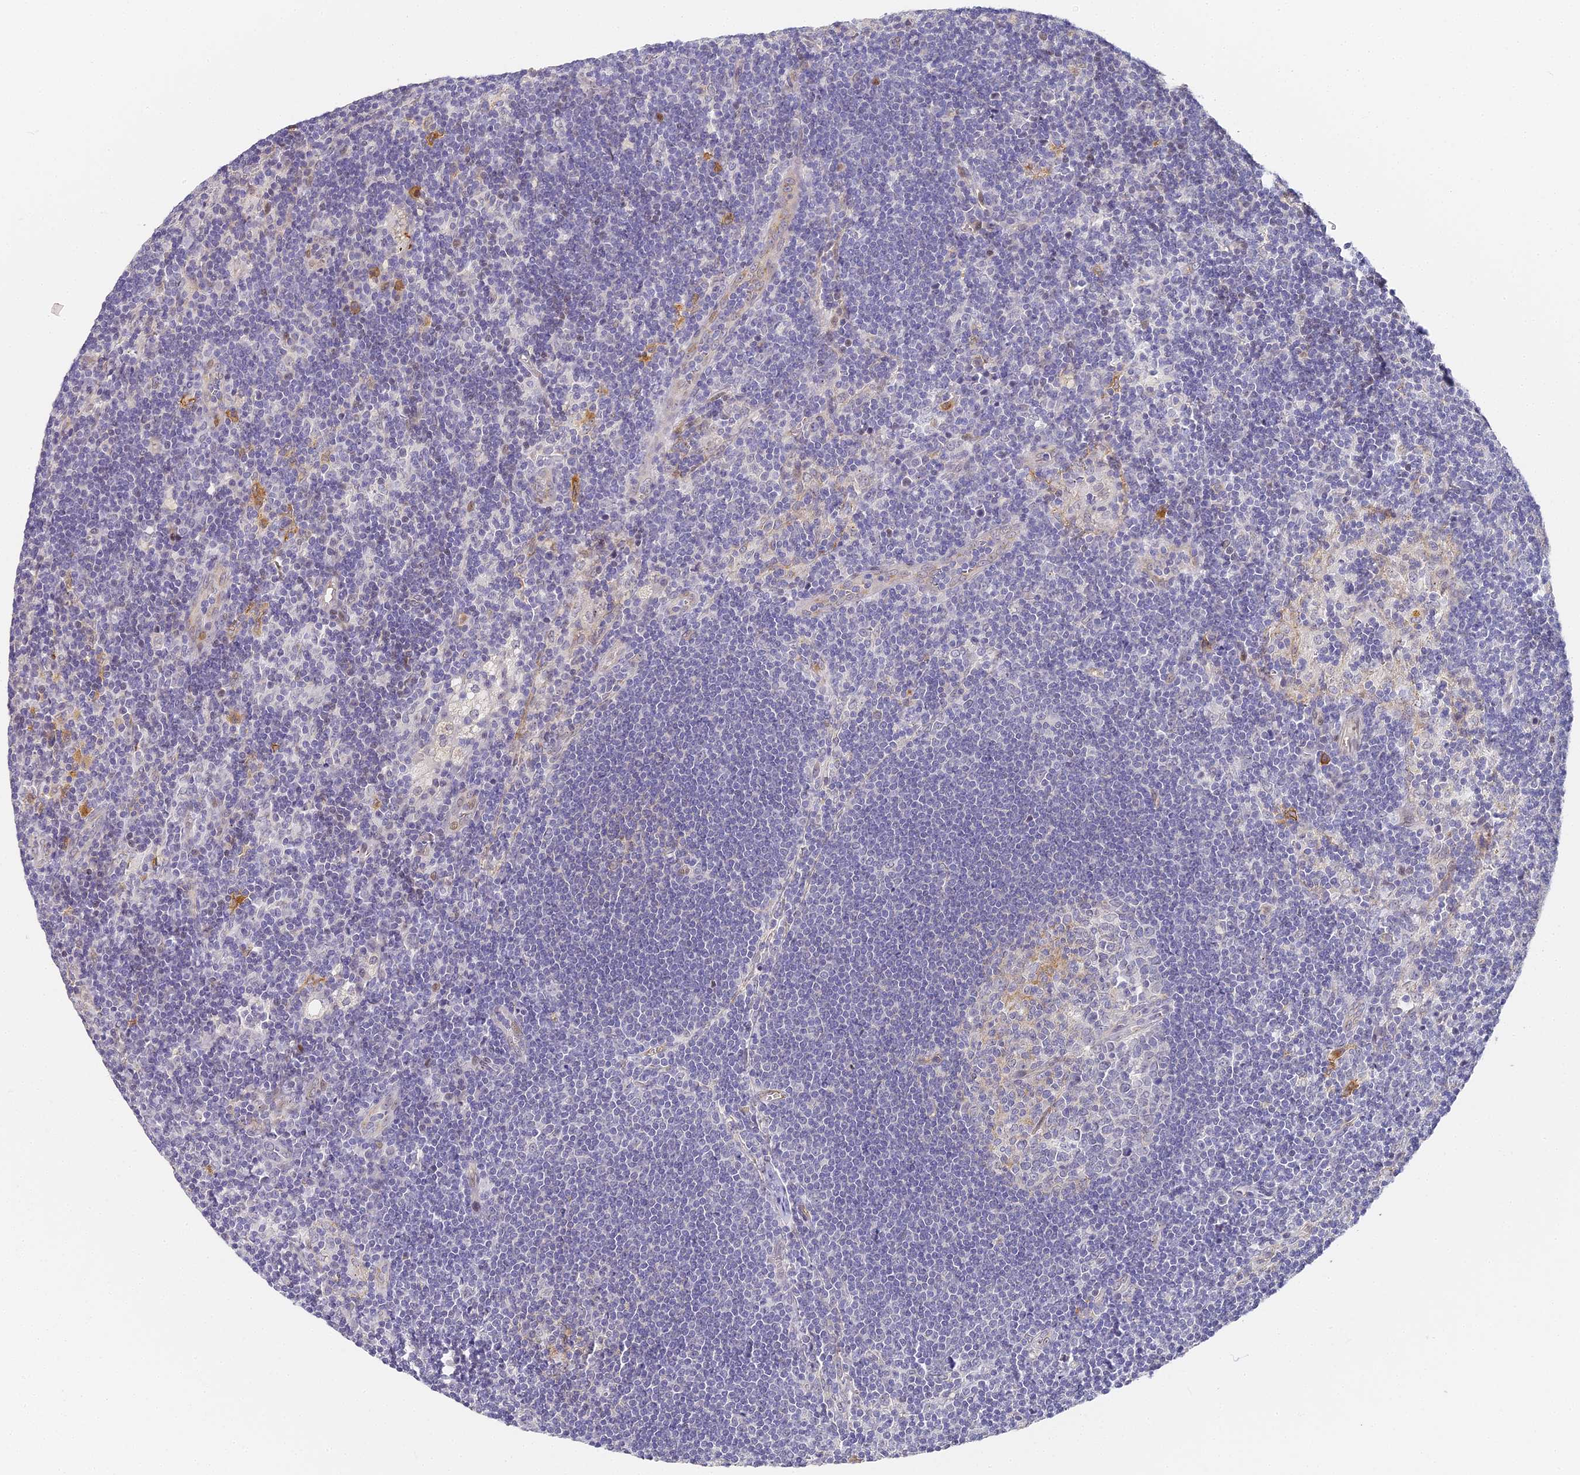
{"staining": {"intensity": "weak", "quantity": "<25%", "location": "cytoplasmic/membranous"}, "tissue": "lymph node", "cell_type": "Germinal center cells", "image_type": "normal", "snomed": [{"axis": "morphology", "description": "Normal tissue, NOS"}, {"axis": "topography", "description": "Lymph node"}], "caption": "Immunohistochemical staining of unremarkable human lymph node exhibits no significant positivity in germinal center cells.", "gene": "GJA1", "patient": {"sex": "male", "age": 24}}